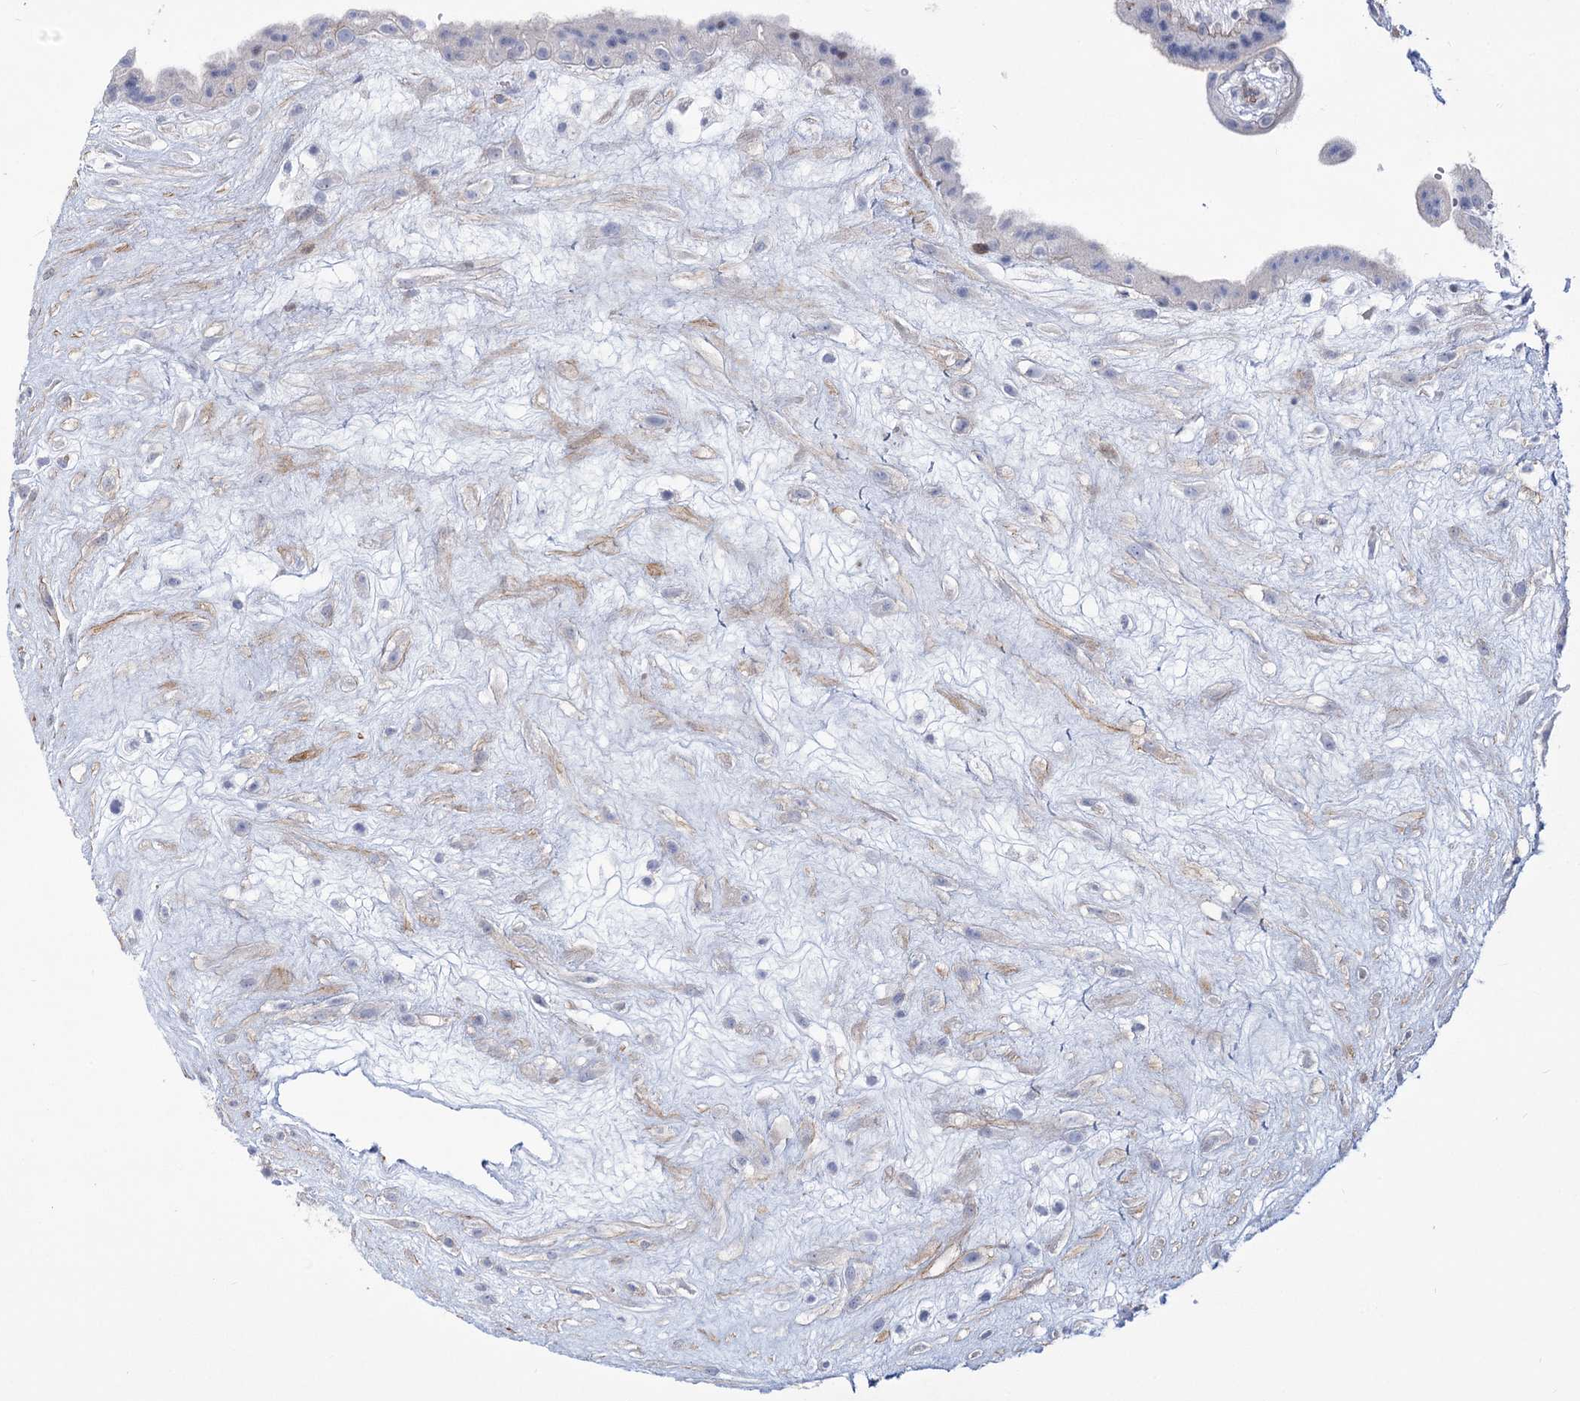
{"staining": {"intensity": "negative", "quantity": "none", "location": "none"}, "tissue": "placenta", "cell_type": "Trophoblastic cells", "image_type": "normal", "snomed": [{"axis": "morphology", "description": "Normal tissue, NOS"}, {"axis": "topography", "description": "Placenta"}], "caption": "Immunohistochemical staining of benign human placenta demonstrates no significant positivity in trophoblastic cells.", "gene": "ANKRD23", "patient": {"sex": "female", "age": 18}}